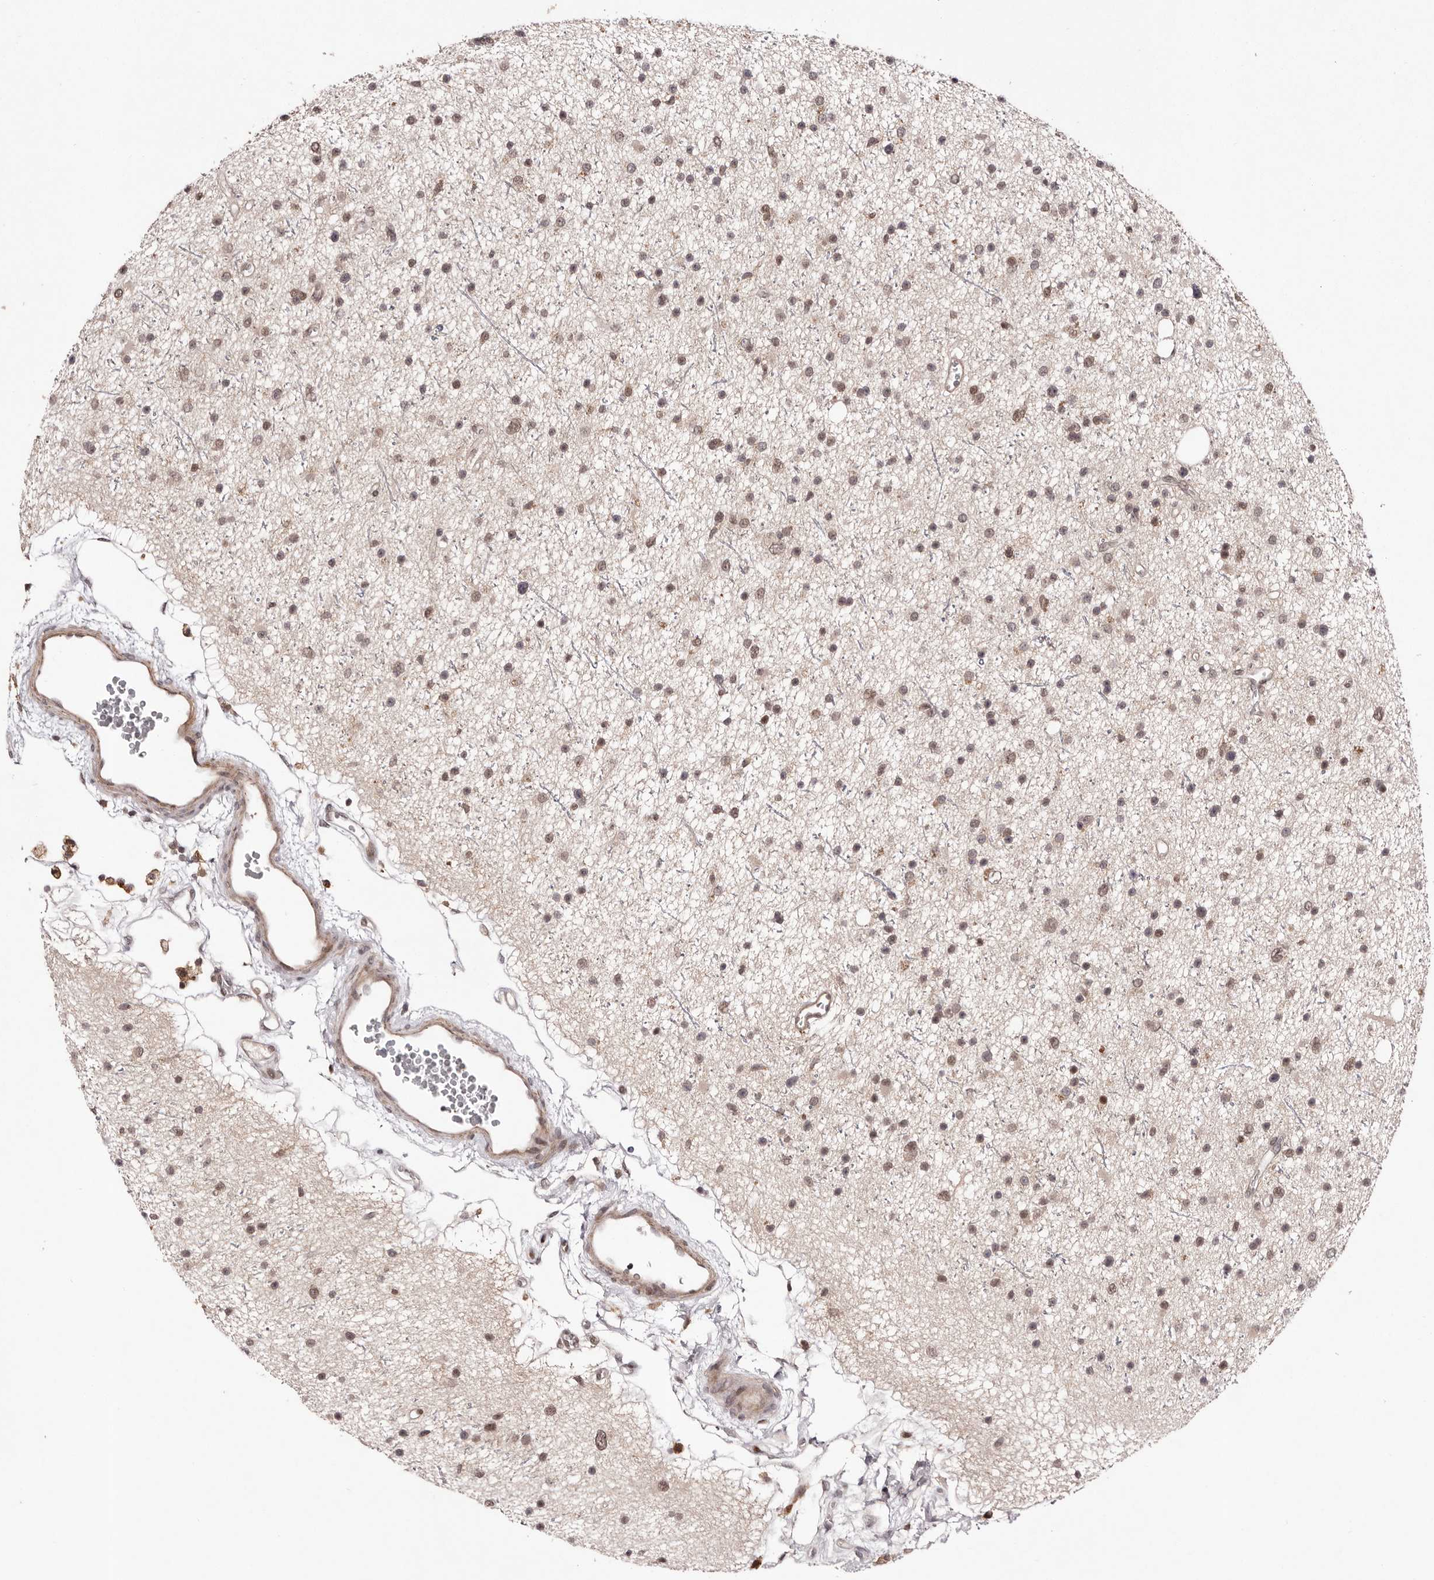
{"staining": {"intensity": "weak", "quantity": ">75%", "location": "nuclear"}, "tissue": "glioma", "cell_type": "Tumor cells", "image_type": "cancer", "snomed": [{"axis": "morphology", "description": "Glioma, malignant, Low grade"}, {"axis": "topography", "description": "Cerebral cortex"}], "caption": "This is an image of IHC staining of glioma, which shows weak staining in the nuclear of tumor cells.", "gene": "FBXO5", "patient": {"sex": "female", "age": 39}}